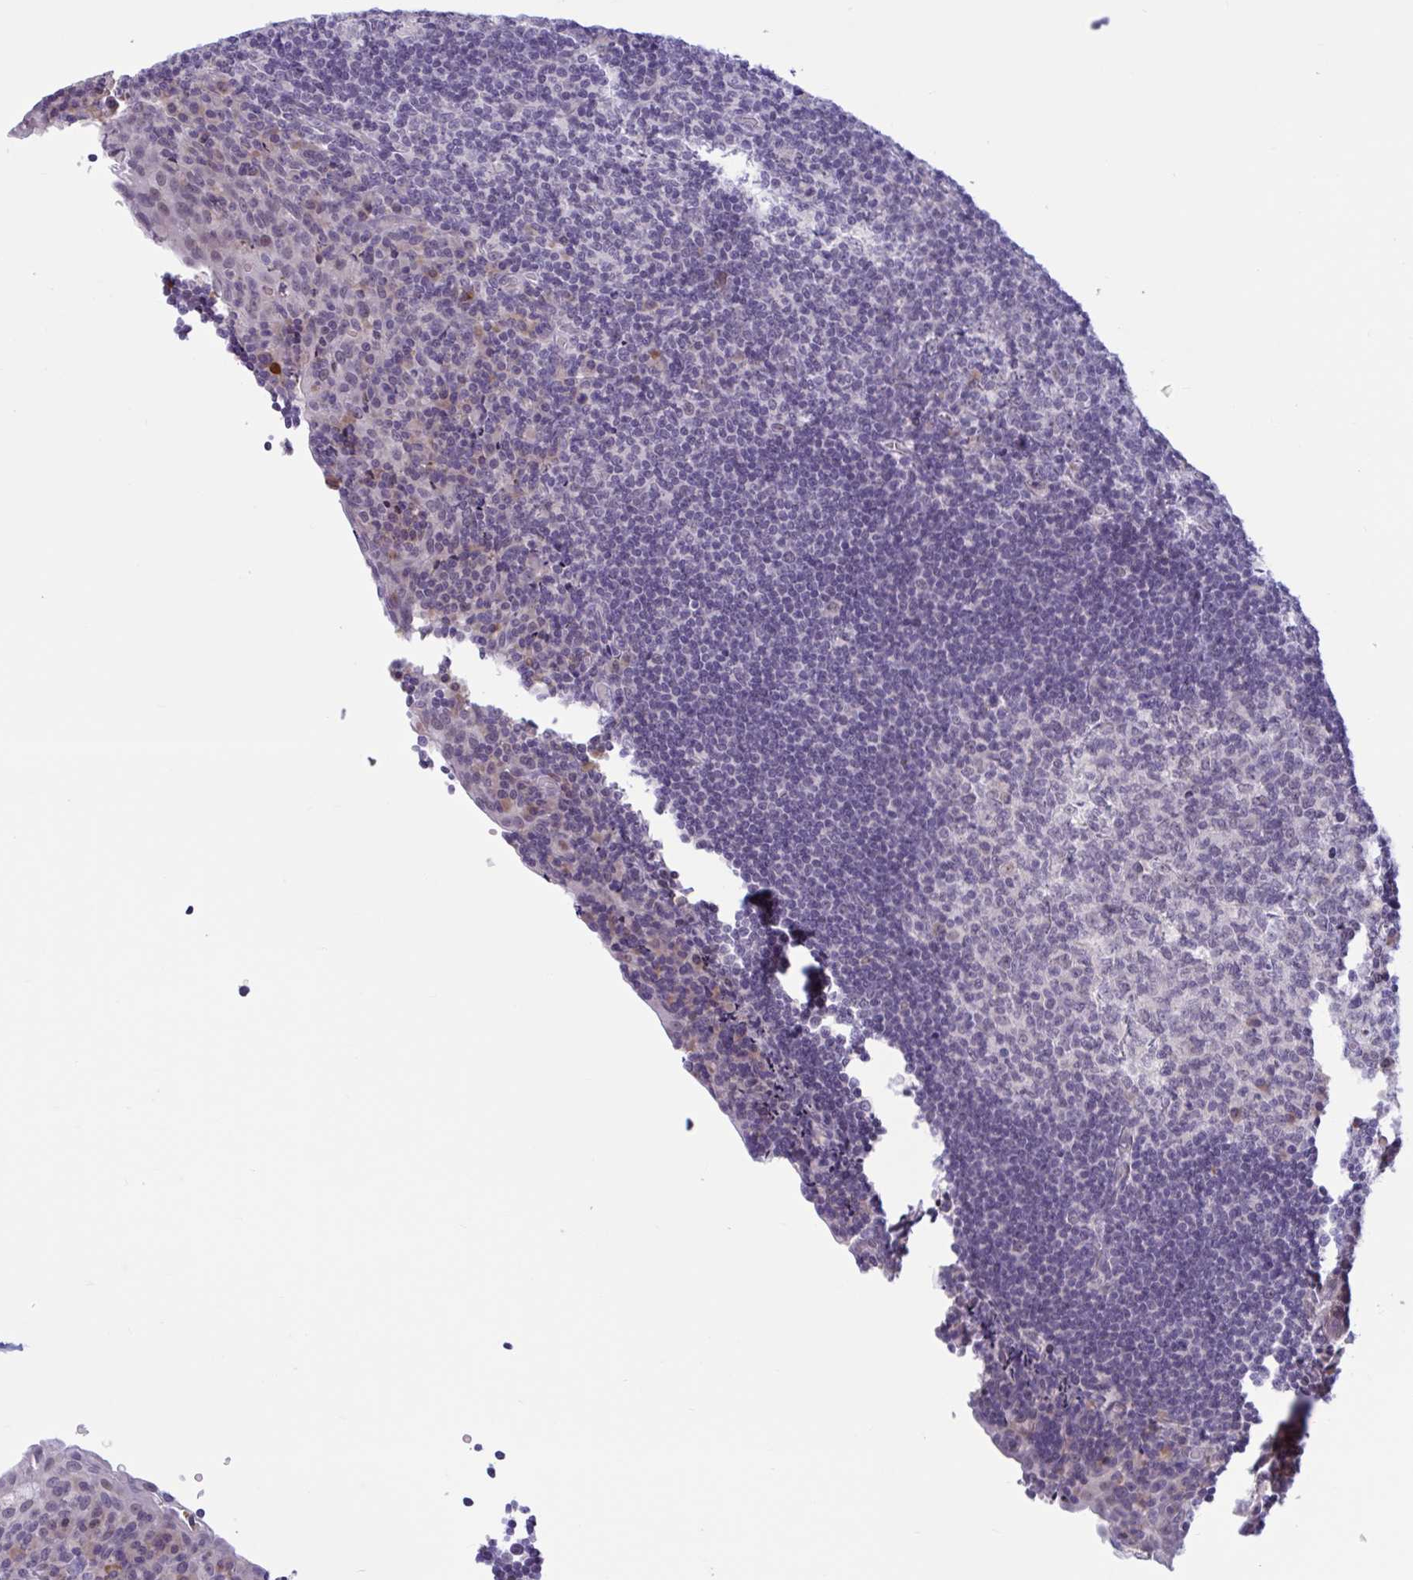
{"staining": {"intensity": "negative", "quantity": "none", "location": "none"}, "tissue": "tonsil", "cell_type": "Germinal center cells", "image_type": "normal", "snomed": [{"axis": "morphology", "description": "Normal tissue, NOS"}, {"axis": "topography", "description": "Tonsil"}], "caption": "The micrograph displays no significant positivity in germinal center cells of tonsil.", "gene": "CNGB3", "patient": {"sex": "male", "age": 17}}